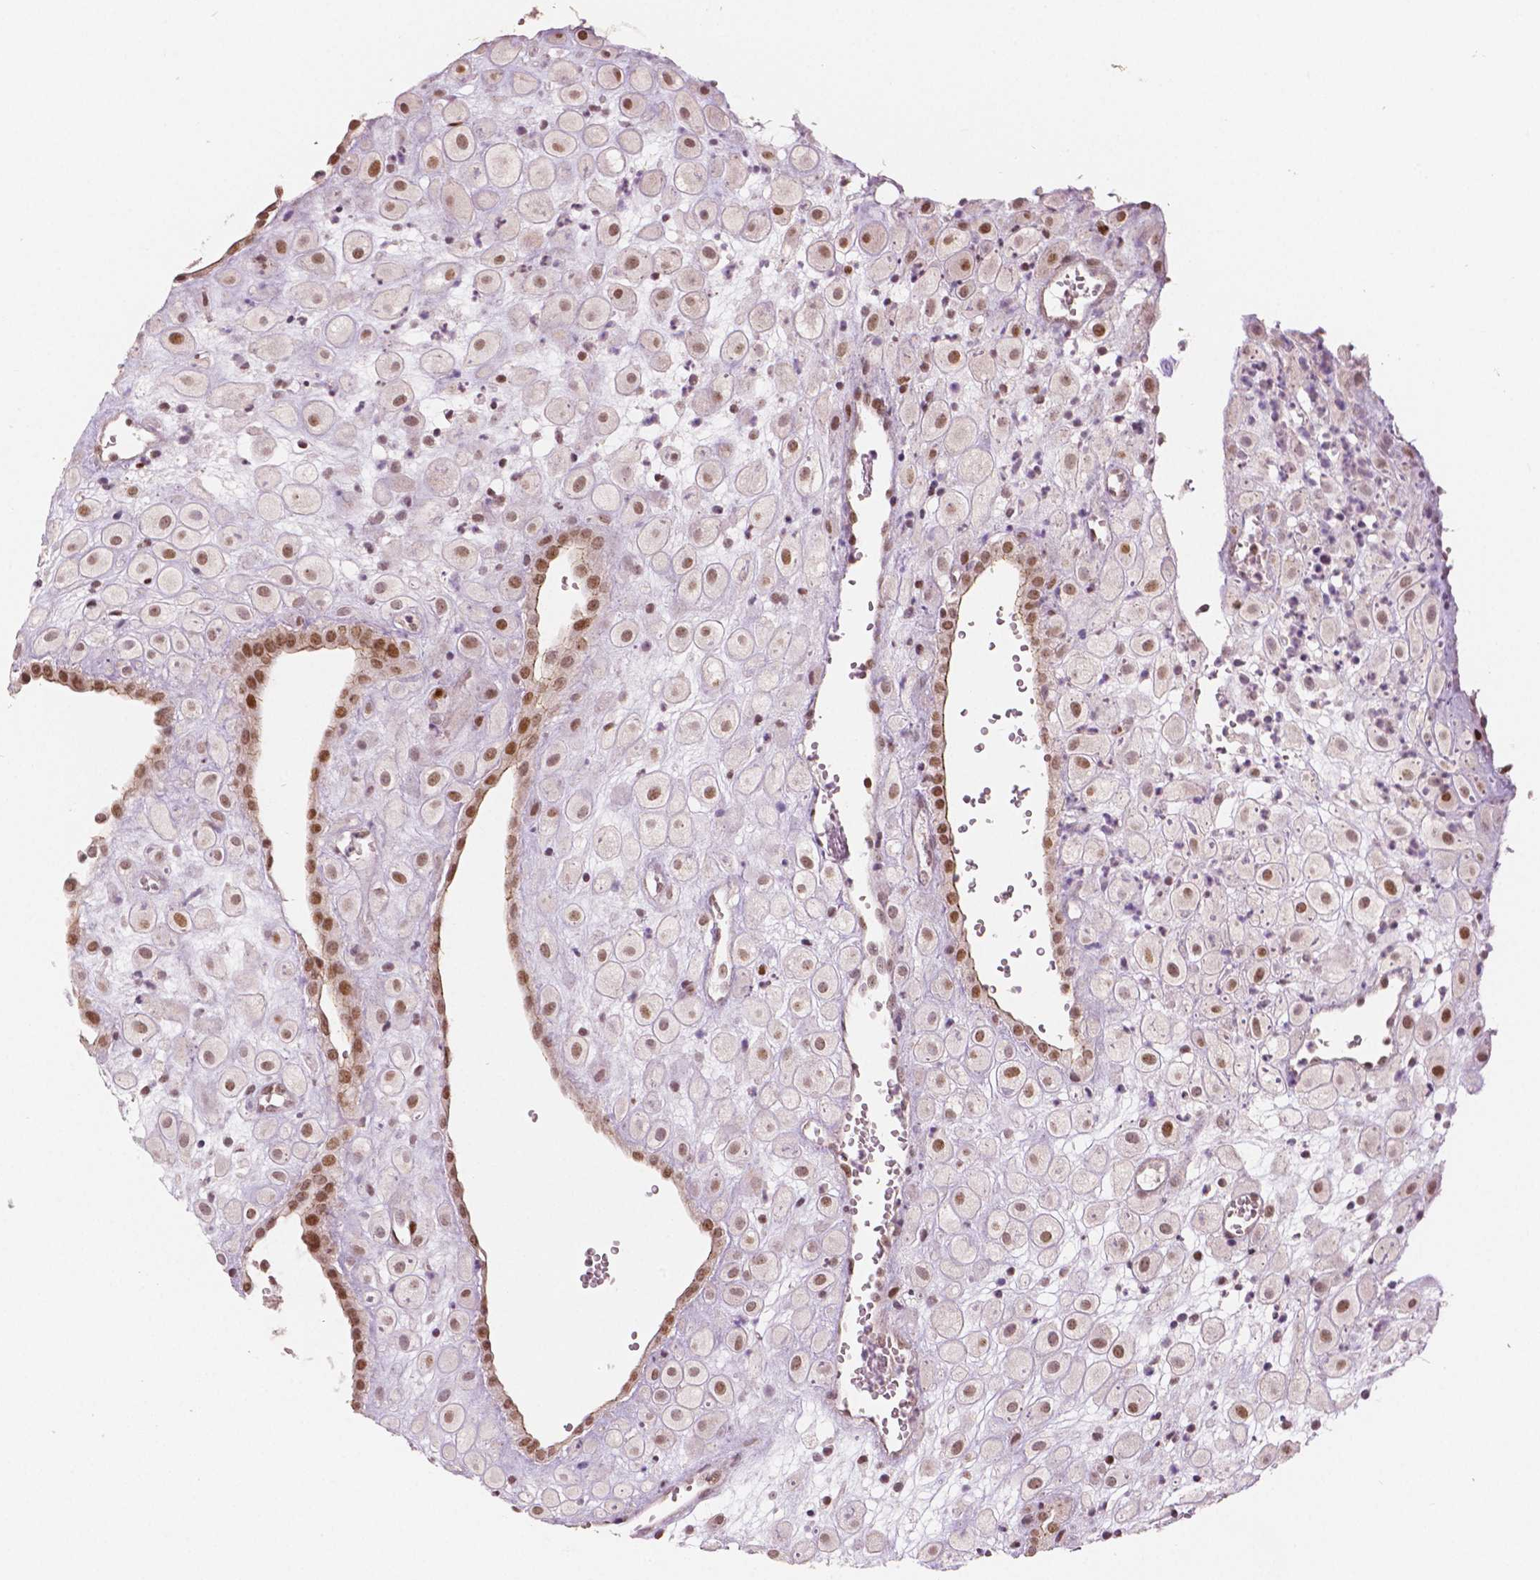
{"staining": {"intensity": "moderate", "quantity": "25%-75%", "location": "nuclear"}, "tissue": "placenta", "cell_type": "Decidual cells", "image_type": "normal", "snomed": [{"axis": "morphology", "description": "Normal tissue, NOS"}, {"axis": "topography", "description": "Placenta"}], "caption": "Moderate nuclear positivity is identified in approximately 25%-75% of decidual cells in normal placenta. Immunohistochemistry stains the protein of interest in brown and the nuclei are stained blue.", "gene": "NSD2", "patient": {"sex": "female", "age": 24}}